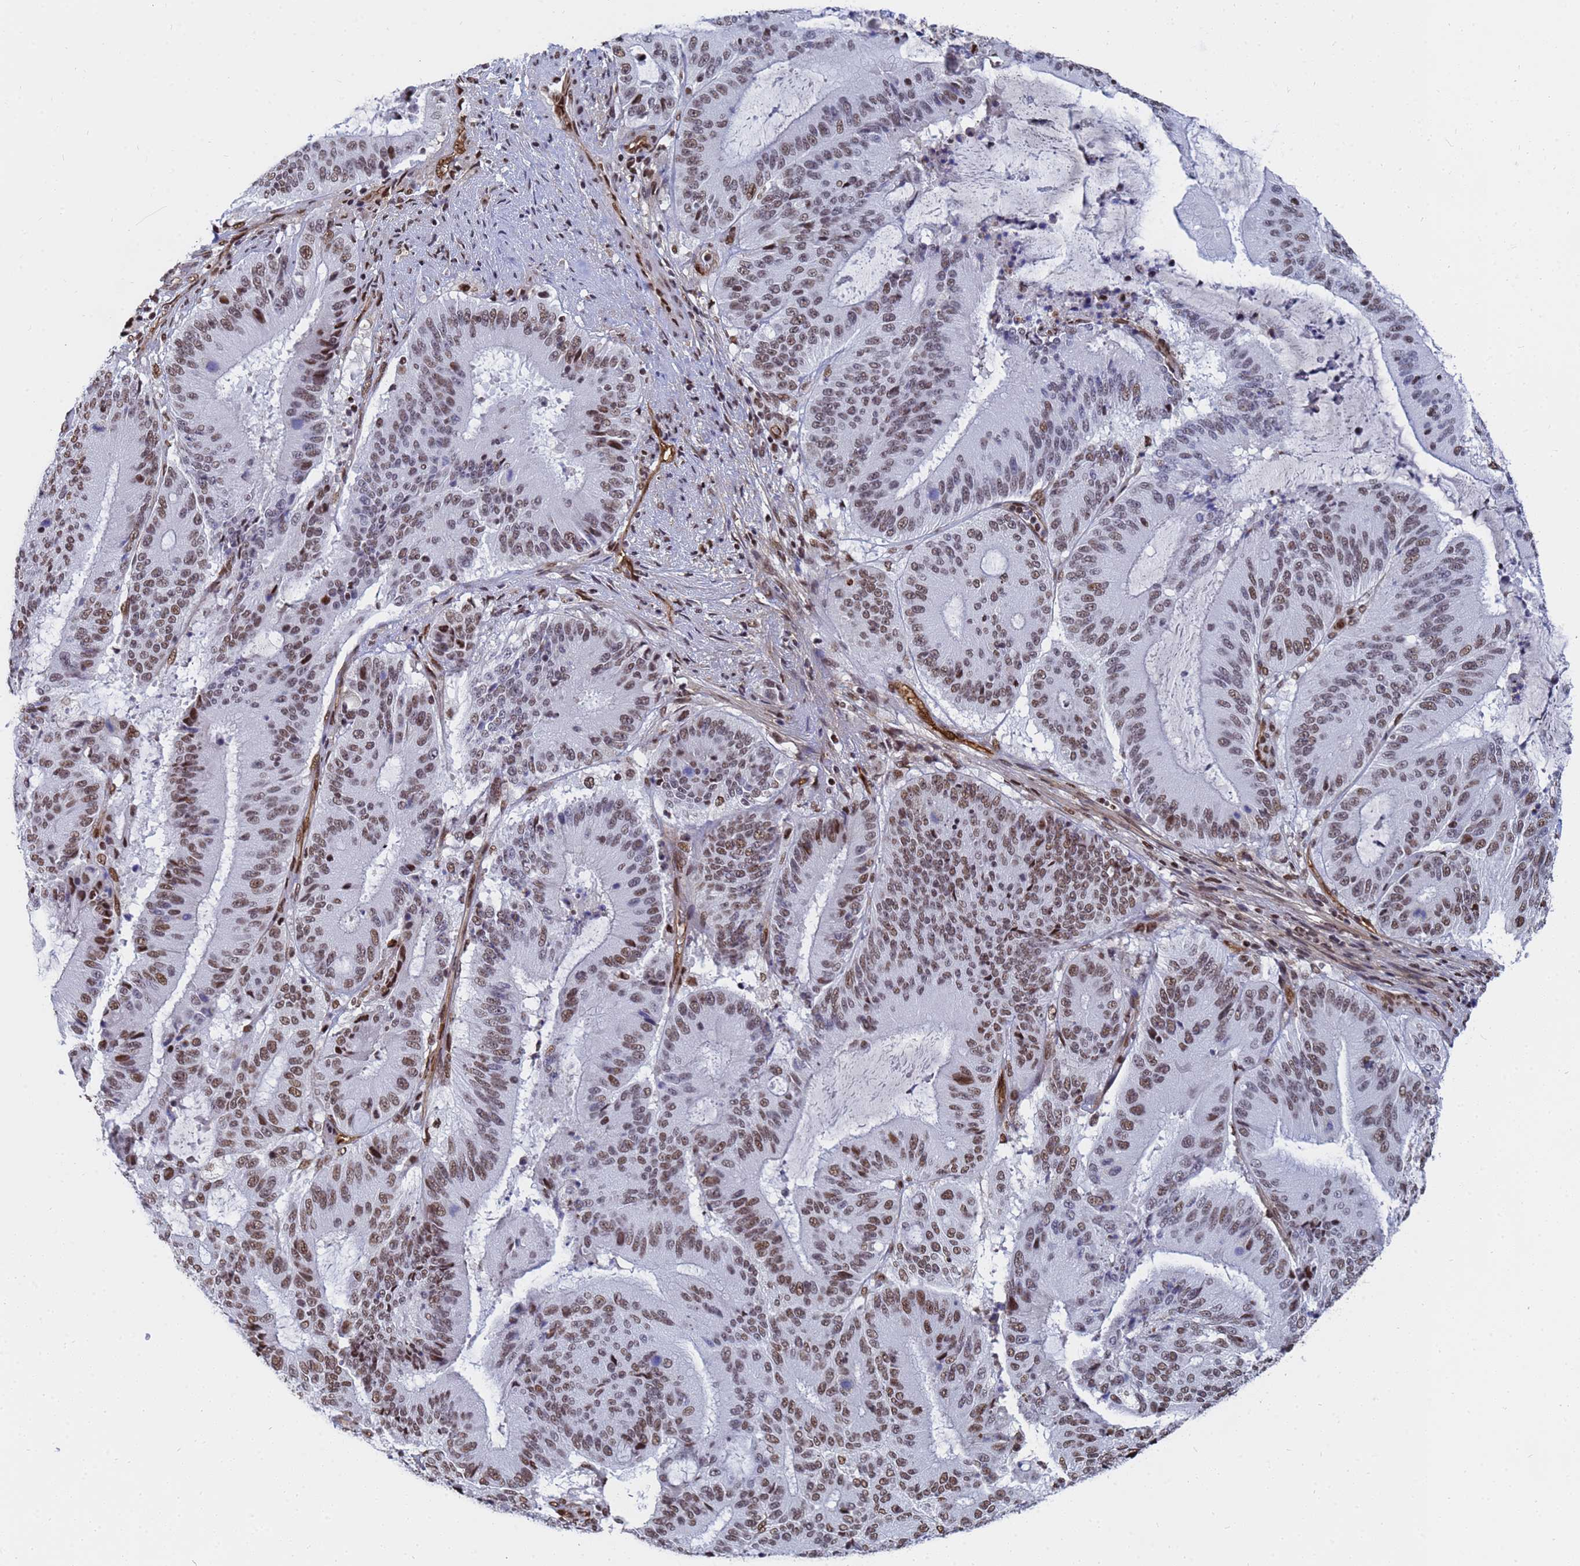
{"staining": {"intensity": "moderate", "quantity": "25%-75%", "location": "nuclear"}, "tissue": "liver cancer", "cell_type": "Tumor cells", "image_type": "cancer", "snomed": [{"axis": "morphology", "description": "Normal tissue, NOS"}, {"axis": "morphology", "description": "Cholangiocarcinoma"}, {"axis": "topography", "description": "Liver"}, {"axis": "topography", "description": "Peripheral nerve tissue"}], "caption": "Immunohistochemical staining of liver cancer exhibits medium levels of moderate nuclear expression in approximately 25%-75% of tumor cells.", "gene": "RAVER2", "patient": {"sex": "female", "age": 73}}